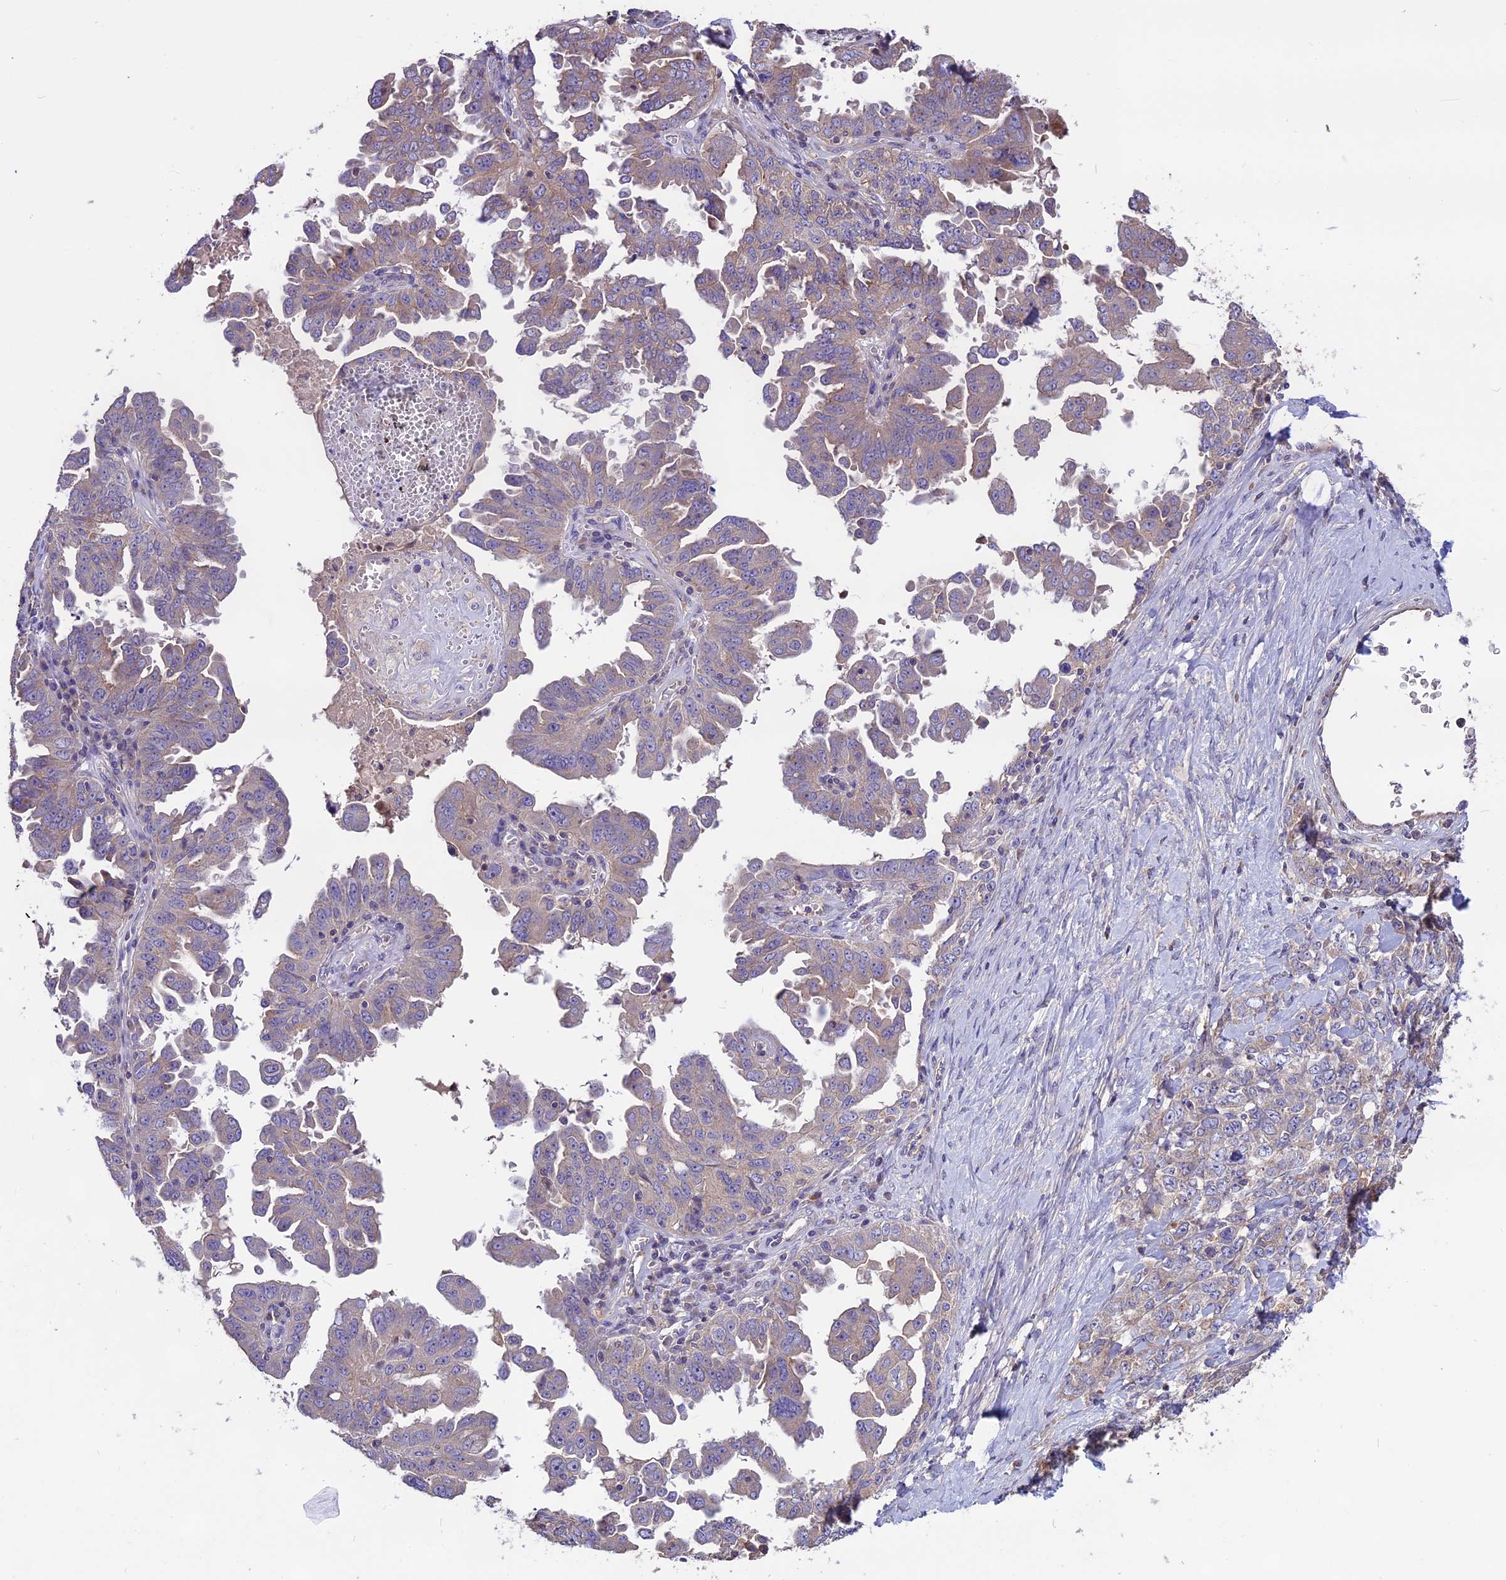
{"staining": {"intensity": "weak", "quantity": "<25%", "location": "cytoplasmic/membranous"}, "tissue": "ovarian cancer", "cell_type": "Tumor cells", "image_type": "cancer", "snomed": [{"axis": "morphology", "description": "Carcinoma, endometroid"}, {"axis": "topography", "description": "Ovary"}], "caption": "High power microscopy histopathology image of an IHC photomicrograph of ovarian cancer (endometroid carcinoma), revealing no significant staining in tumor cells. (Brightfield microscopy of DAB (3,3'-diaminobenzidine) IHC at high magnification).", "gene": "ANO3", "patient": {"sex": "female", "age": 62}}